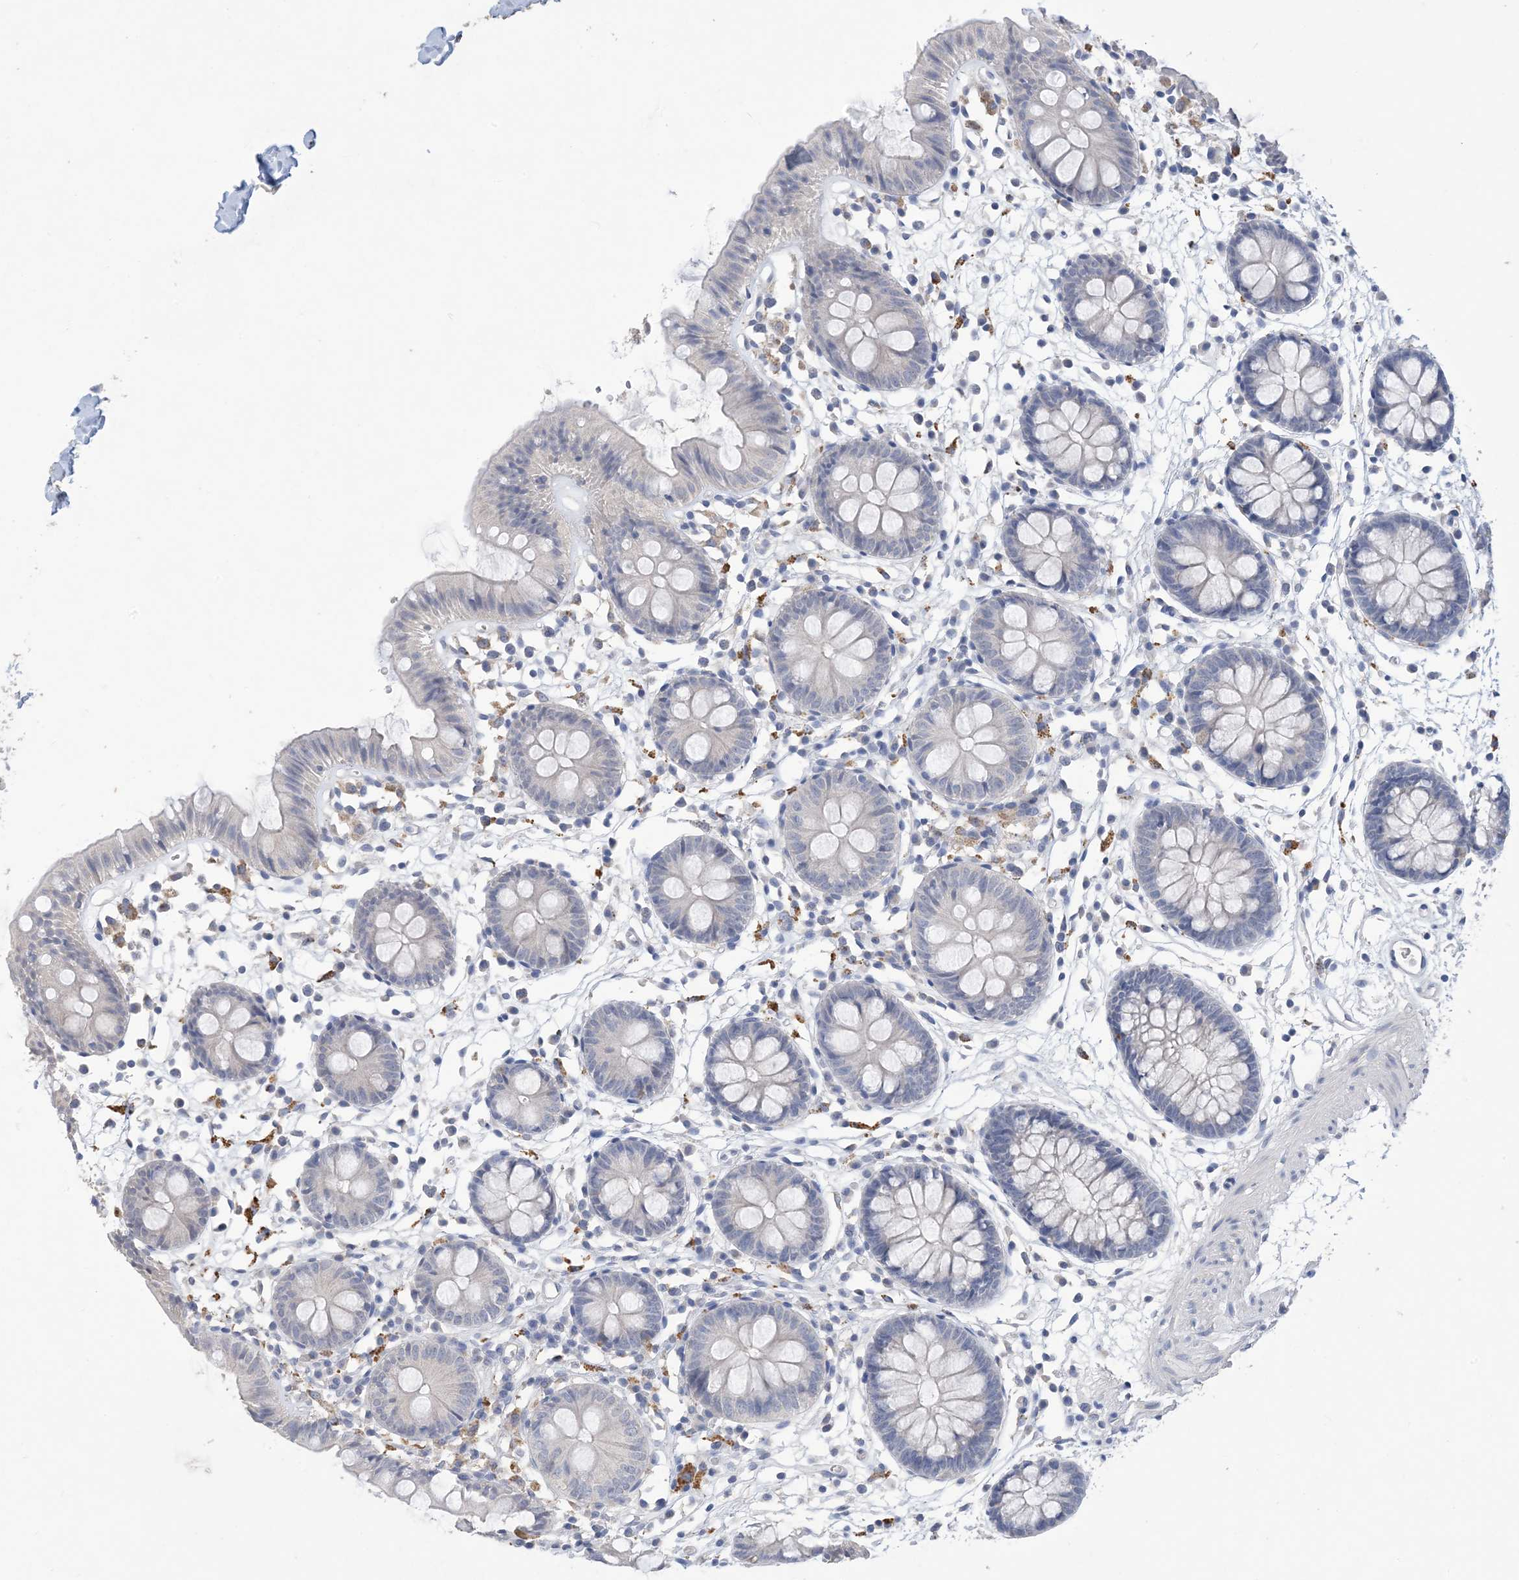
{"staining": {"intensity": "negative", "quantity": "none", "location": "none"}, "tissue": "colon", "cell_type": "Endothelial cells", "image_type": "normal", "snomed": [{"axis": "morphology", "description": "Normal tissue, NOS"}, {"axis": "topography", "description": "Colon"}], "caption": "Immunohistochemical staining of unremarkable human colon demonstrates no significant staining in endothelial cells. (Brightfield microscopy of DAB immunohistochemistry at high magnification).", "gene": "DSC3", "patient": {"sex": "male", "age": 56}}